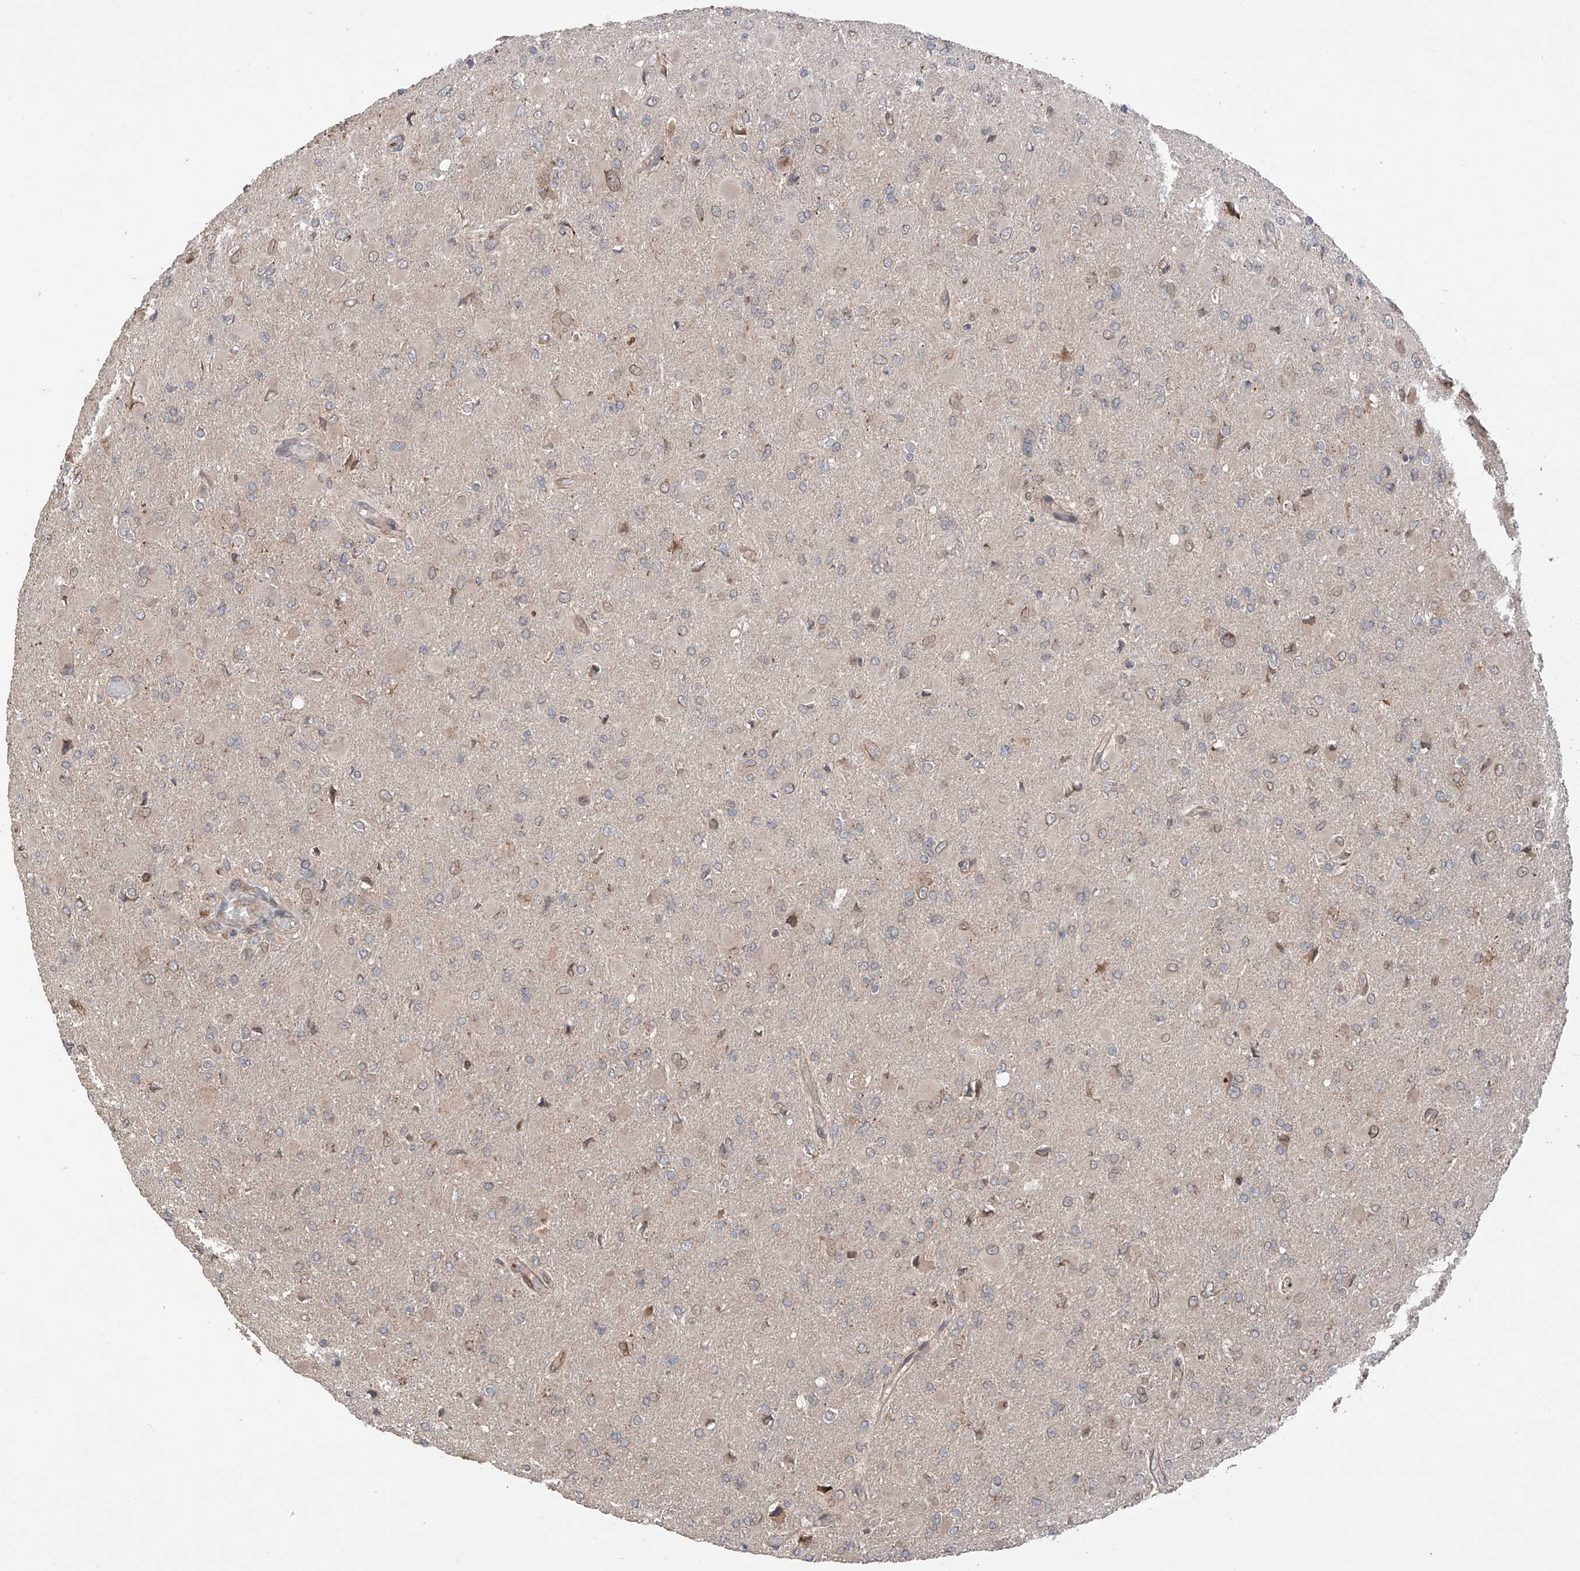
{"staining": {"intensity": "weak", "quantity": "<25%", "location": "cytoplasmic/membranous,nuclear"}, "tissue": "glioma", "cell_type": "Tumor cells", "image_type": "cancer", "snomed": [{"axis": "morphology", "description": "Glioma, malignant, High grade"}, {"axis": "topography", "description": "Cerebral cortex"}], "caption": "There is no significant expression in tumor cells of malignant glioma (high-grade). (Stains: DAB (3,3'-diaminobenzidine) immunohistochemistry (IHC) with hematoxylin counter stain, Microscopy: brightfield microscopy at high magnification).", "gene": "AHCTF1", "patient": {"sex": "female", "age": 36}}